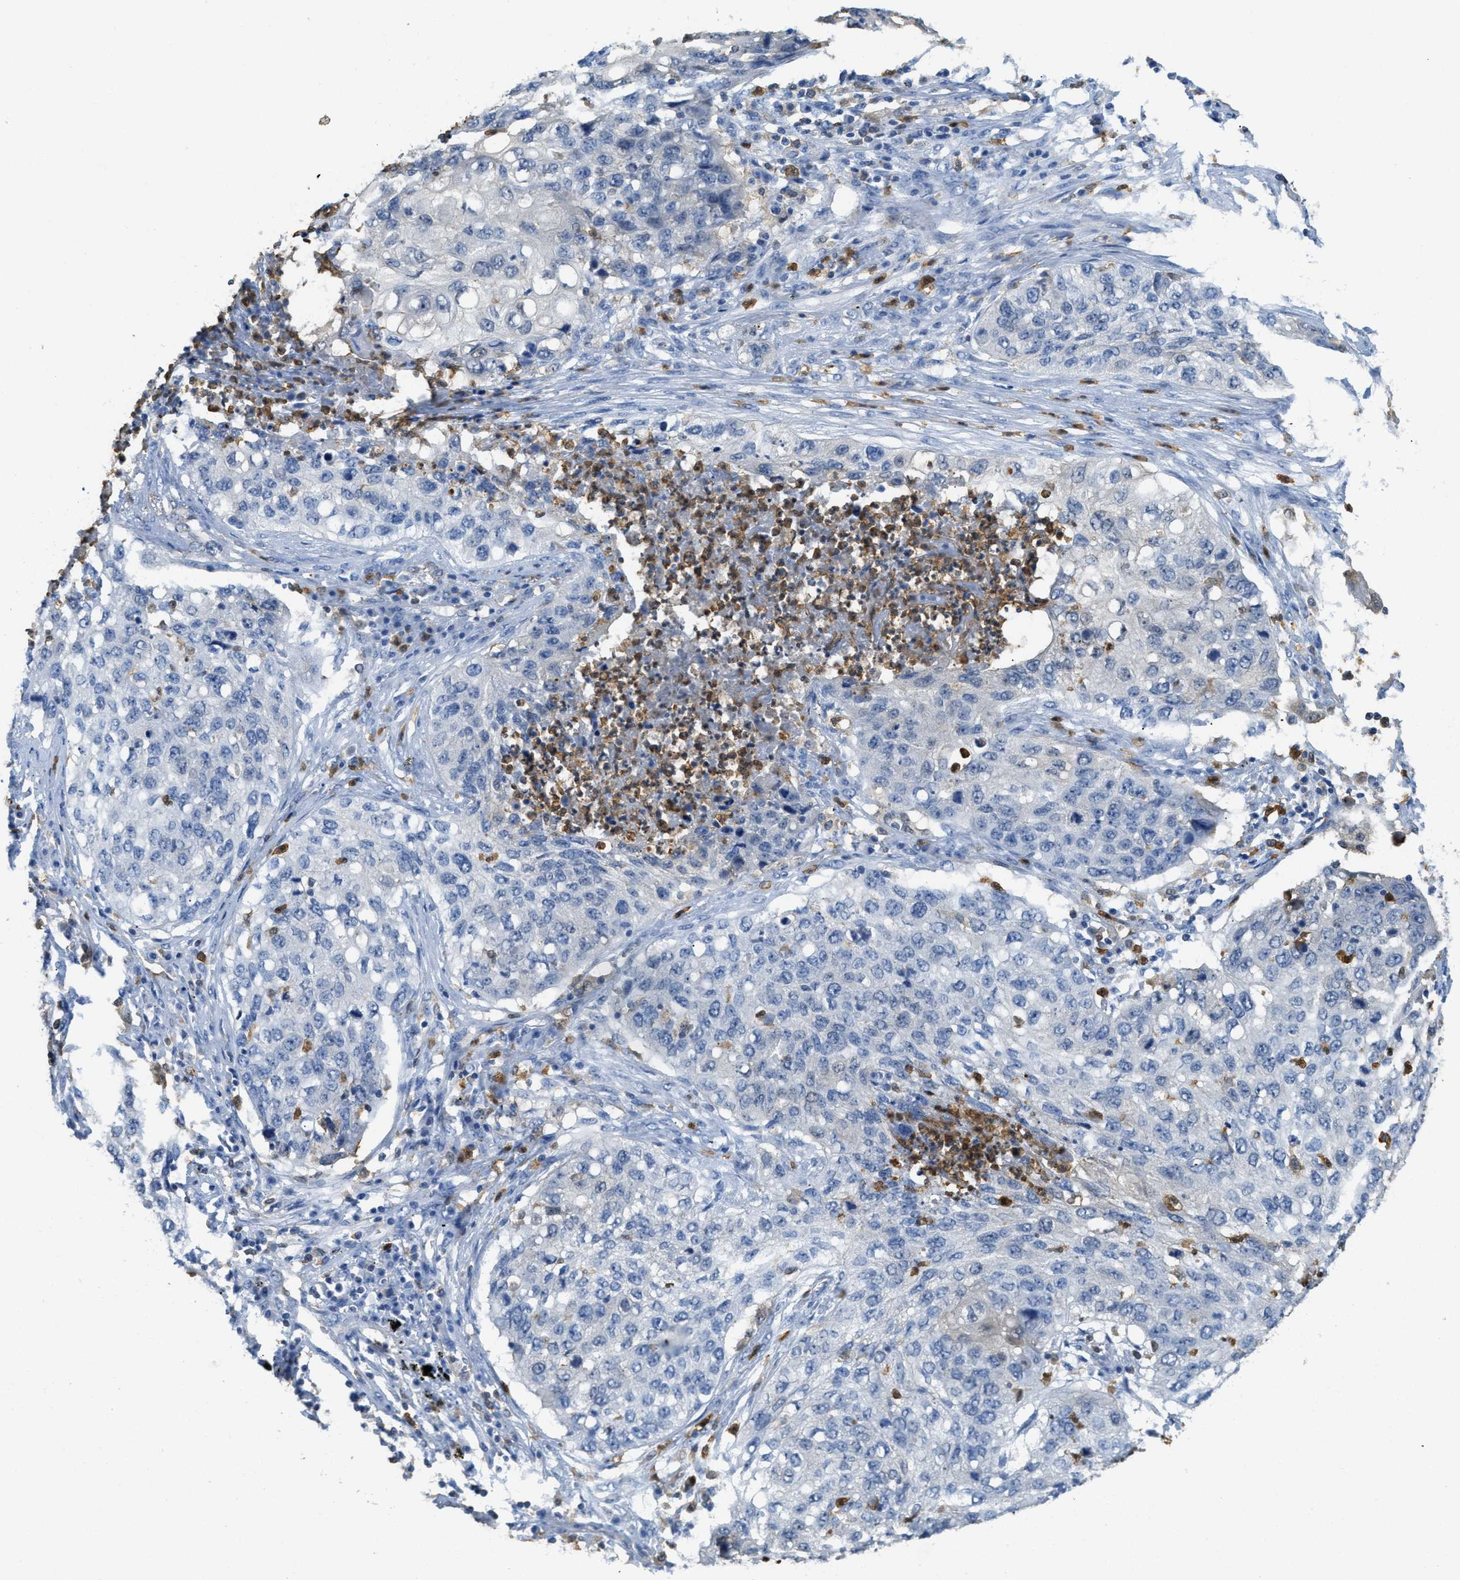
{"staining": {"intensity": "negative", "quantity": "none", "location": "none"}, "tissue": "lung cancer", "cell_type": "Tumor cells", "image_type": "cancer", "snomed": [{"axis": "morphology", "description": "Squamous cell carcinoma, NOS"}, {"axis": "topography", "description": "Lung"}], "caption": "An IHC histopathology image of lung cancer is shown. There is no staining in tumor cells of lung cancer.", "gene": "SERPINB1", "patient": {"sex": "female", "age": 63}}